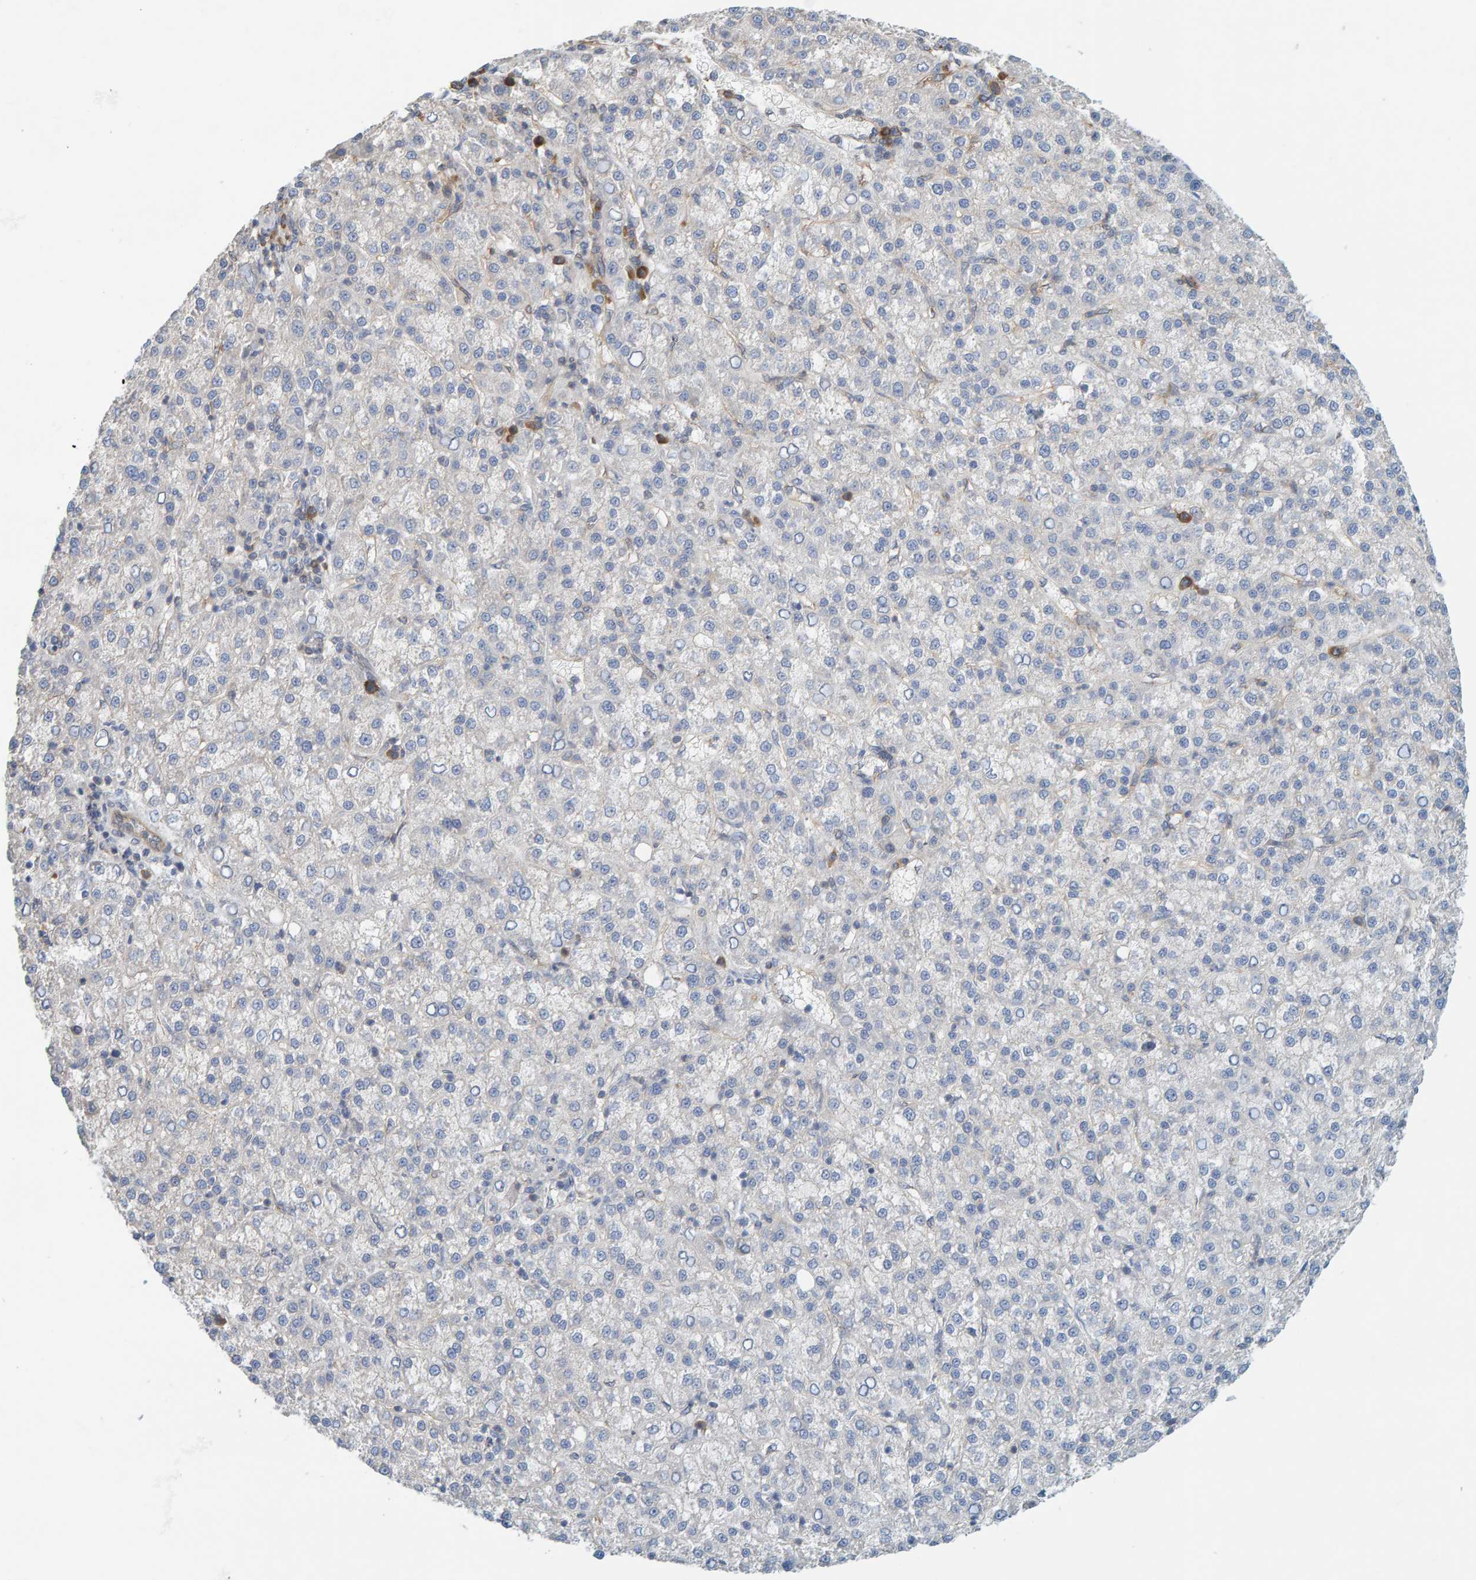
{"staining": {"intensity": "negative", "quantity": "none", "location": "none"}, "tissue": "liver cancer", "cell_type": "Tumor cells", "image_type": "cancer", "snomed": [{"axis": "morphology", "description": "Carcinoma, Hepatocellular, NOS"}, {"axis": "topography", "description": "Liver"}], "caption": "A high-resolution histopathology image shows IHC staining of liver cancer (hepatocellular carcinoma), which demonstrates no significant expression in tumor cells.", "gene": "PRKD2", "patient": {"sex": "female", "age": 58}}